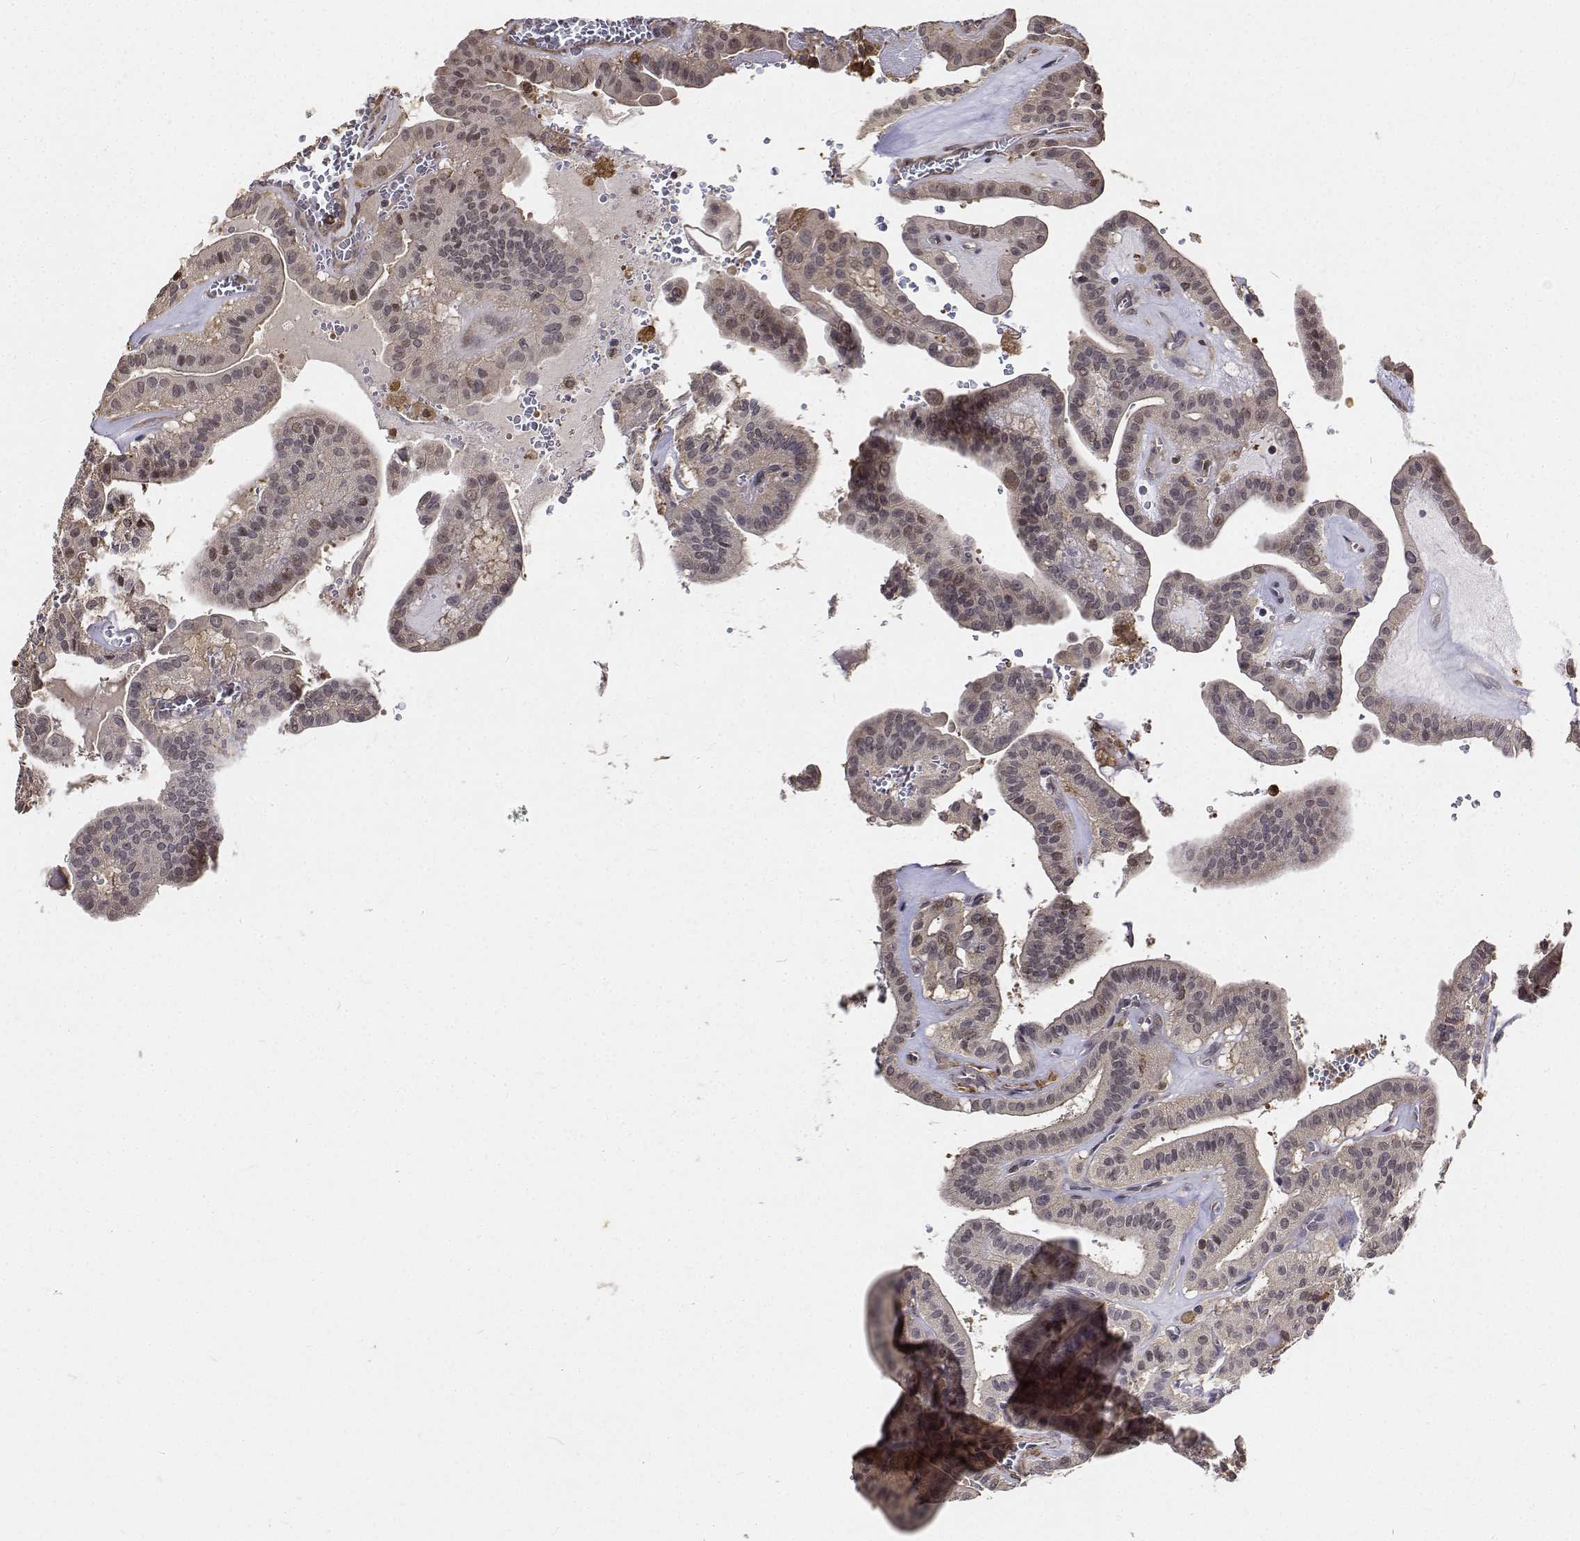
{"staining": {"intensity": "weak", "quantity": ">75%", "location": "cytoplasmic/membranous,nuclear"}, "tissue": "thyroid cancer", "cell_type": "Tumor cells", "image_type": "cancer", "snomed": [{"axis": "morphology", "description": "Papillary adenocarcinoma, NOS"}, {"axis": "topography", "description": "Thyroid gland"}], "caption": "This image shows thyroid papillary adenocarcinoma stained with immunohistochemistry to label a protein in brown. The cytoplasmic/membranous and nuclear of tumor cells show weak positivity for the protein. Nuclei are counter-stained blue.", "gene": "PCID2", "patient": {"sex": "male", "age": 52}}